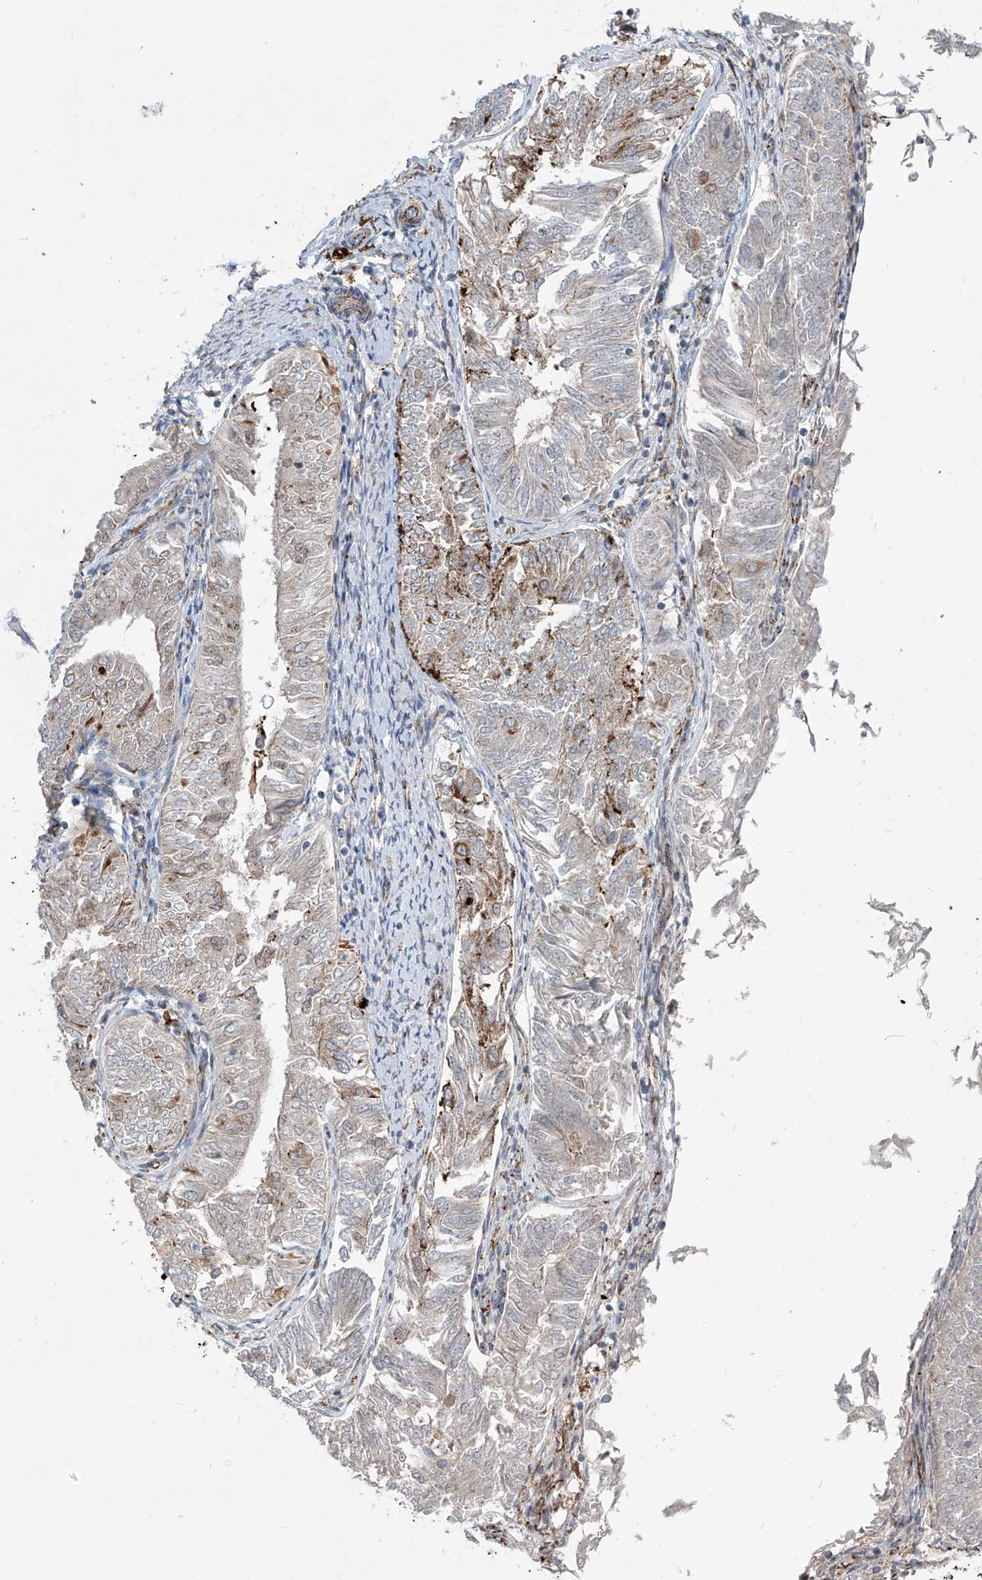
{"staining": {"intensity": "negative", "quantity": "none", "location": "none"}, "tissue": "endometrial cancer", "cell_type": "Tumor cells", "image_type": "cancer", "snomed": [{"axis": "morphology", "description": "Adenocarcinoma, NOS"}, {"axis": "topography", "description": "Endometrium"}], "caption": "The immunohistochemistry micrograph has no significant staining in tumor cells of endometrial cancer tissue.", "gene": "CDH5", "patient": {"sex": "female", "age": 58}}